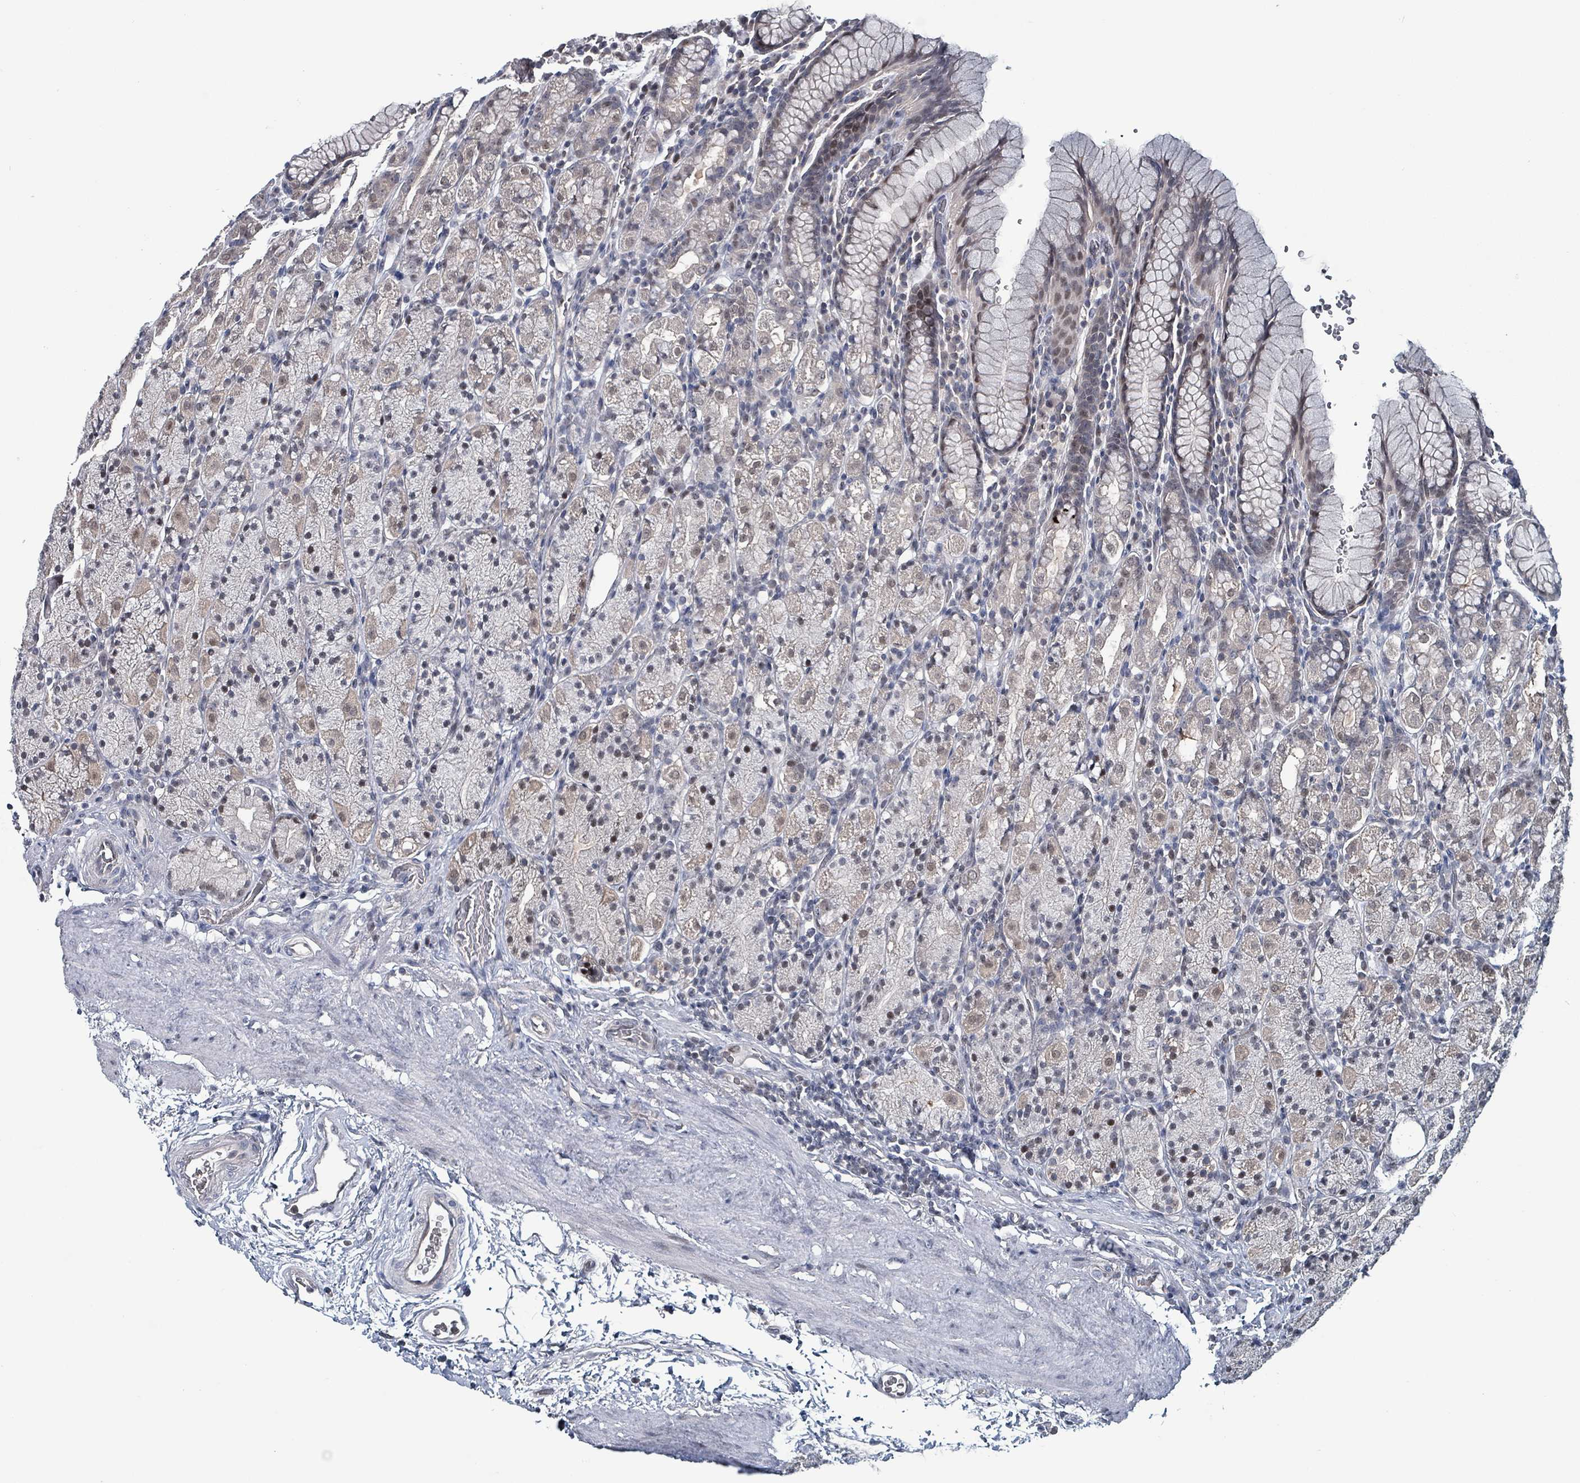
{"staining": {"intensity": "moderate", "quantity": "<25%", "location": "nuclear"}, "tissue": "stomach", "cell_type": "Glandular cells", "image_type": "normal", "snomed": [{"axis": "morphology", "description": "Normal tissue, NOS"}, {"axis": "topography", "description": "Stomach, upper"}, {"axis": "topography", "description": "Stomach"}], "caption": "DAB immunohistochemical staining of benign stomach exhibits moderate nuclear protein staining in about <25% of glandular cells.", "gene": "BIVM", "patient": {"sex": "male", "age": 62}}